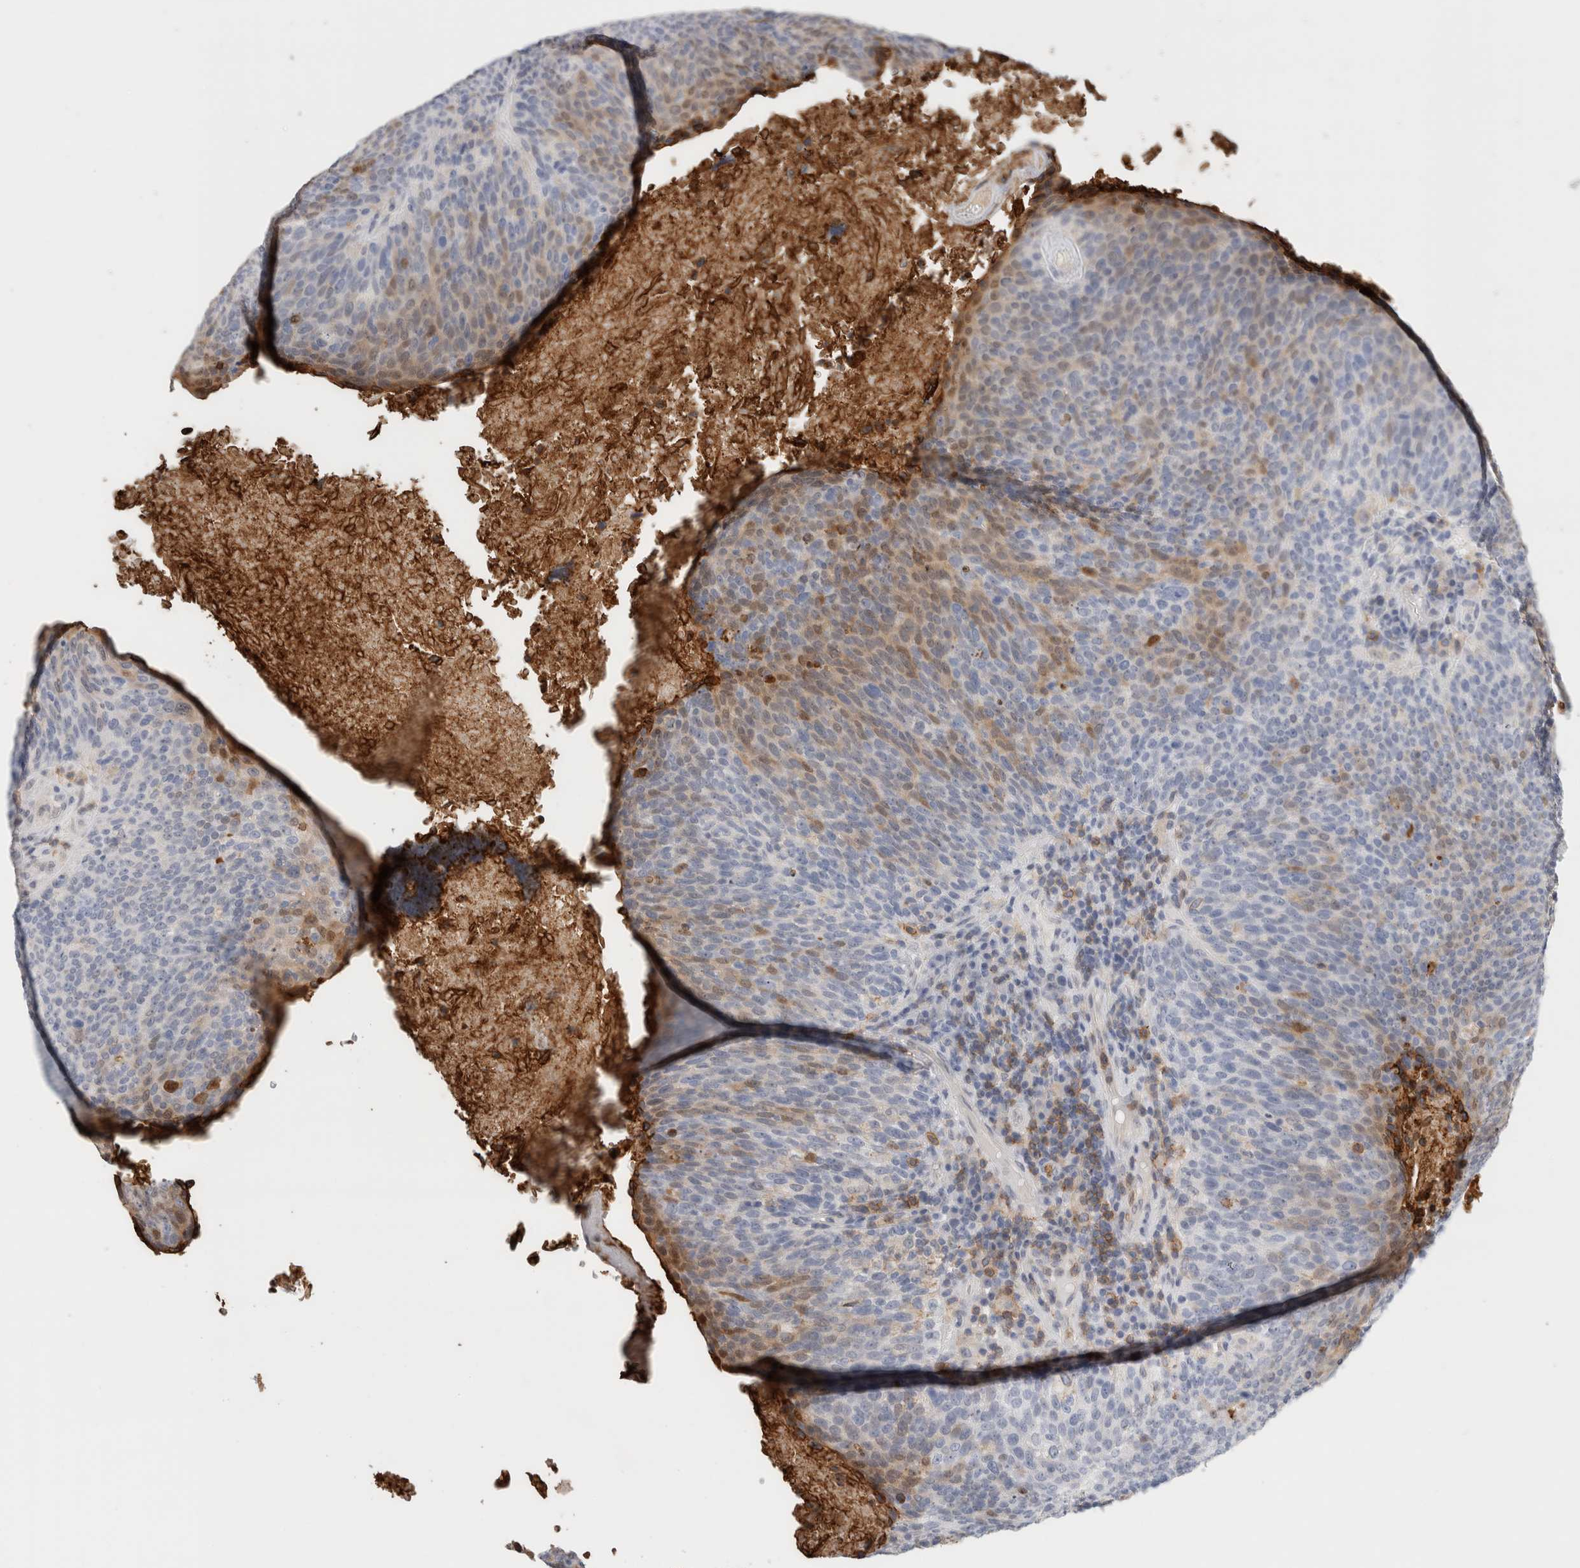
{"staining": {"intensity": "moderate", "quantity": "25%-75%", "location": "cytoplasmic/membranous"}, "tissue": "head and neck cancer", "cell_type": "Tumor cells", "image_type": "cancer", "snomed": [{"axis": "morphology", "description": "Squamous cell carcinoma, NOS"}, {"axis": "morphology", "description": "Squamous cell carcinoma, metastatic, NOS"}, {"axis": "topography", "description": "Lymph node"}, {"axis": "topography", "description": "Head-Neck"}], "caption": "Immunohistochemical staining of head and neck metastatic squamous cell carcinoma demonstrates medium levels of moderate cytoplasmic/membranous protein staining in about 25%-75% of tumor cells.", "gene": "P2RY2", "patient": {"sex": "male", "age": 62}}